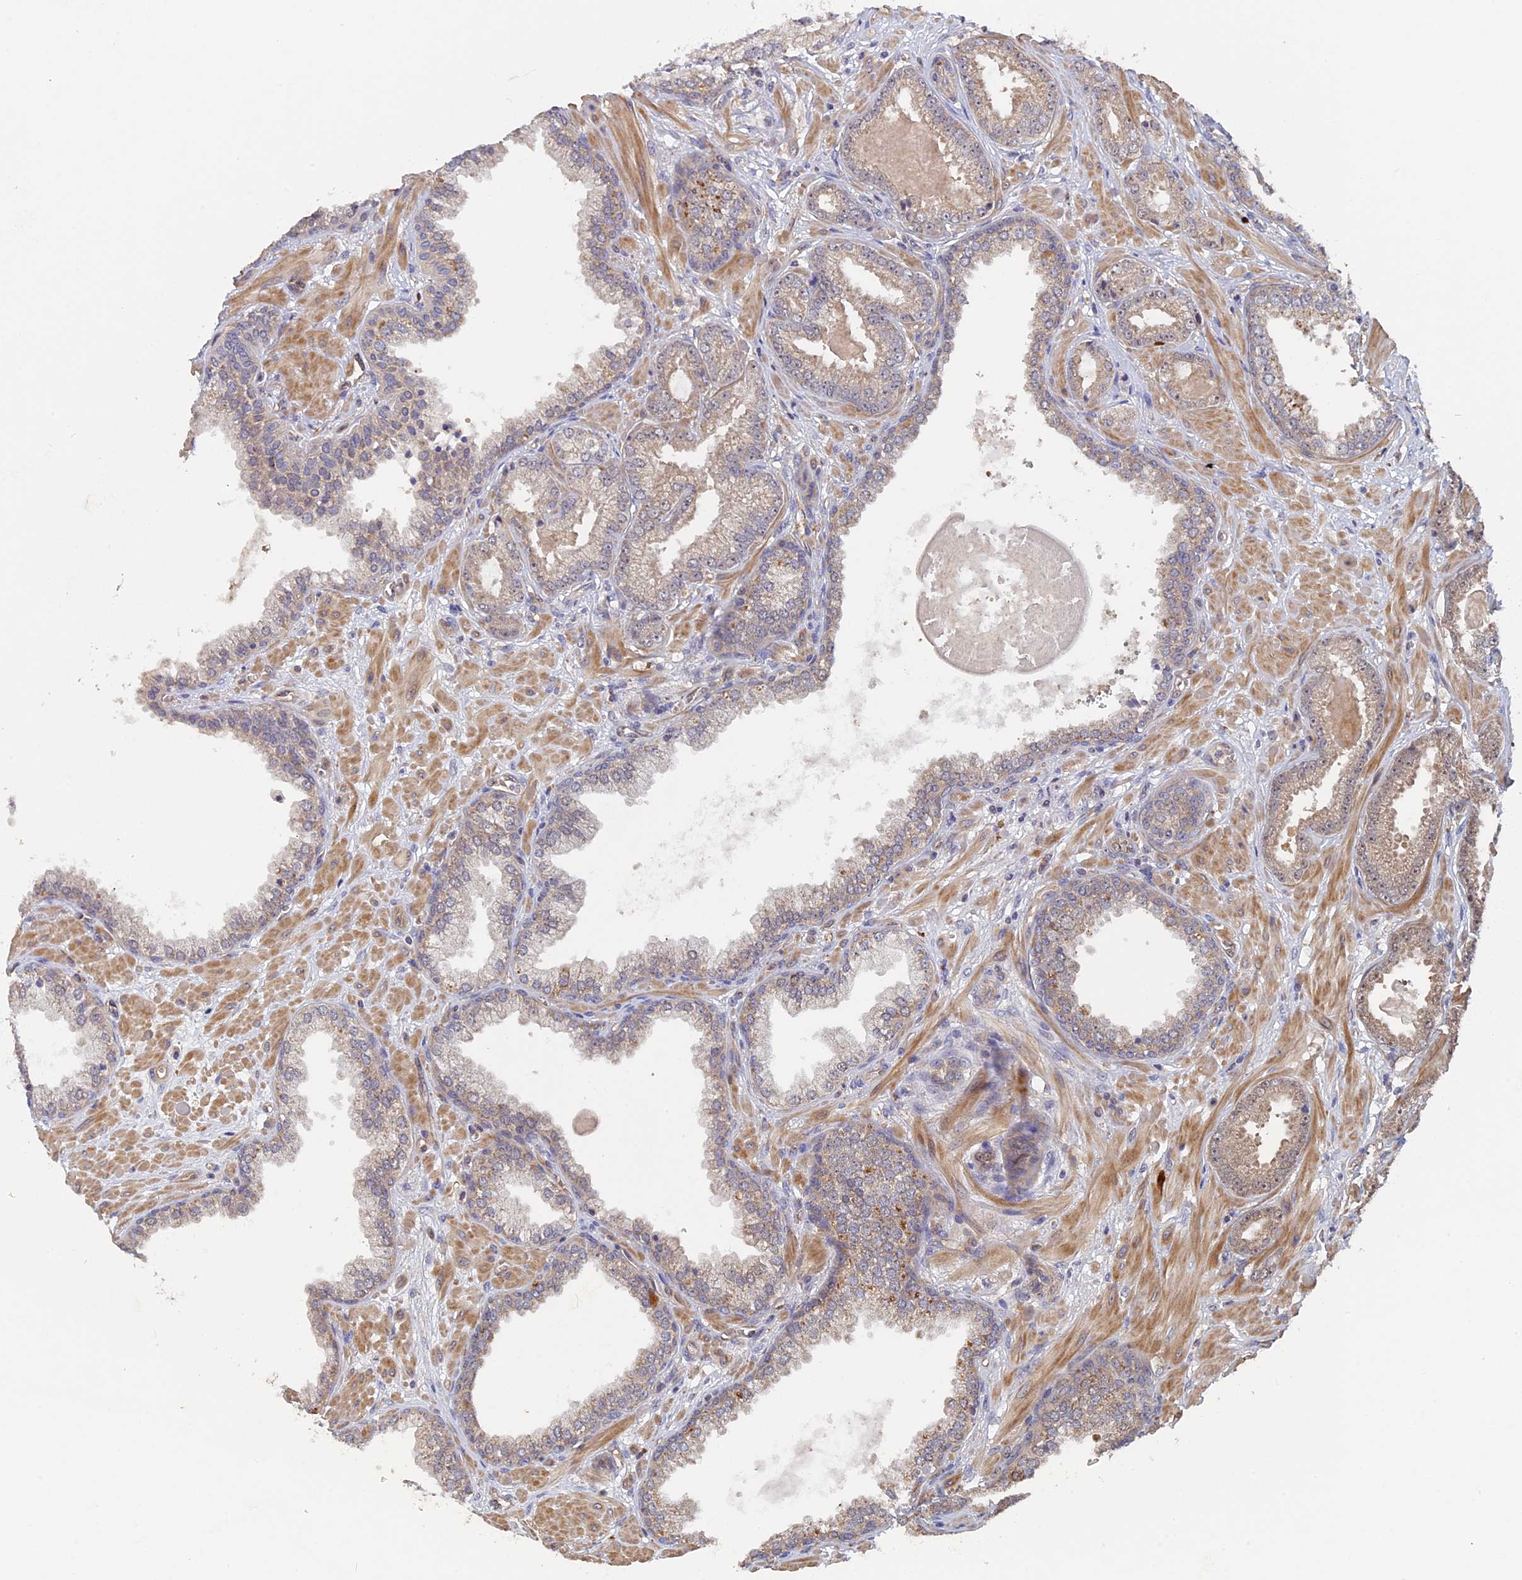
{"staining": {"intensity": "weak", "quantity": "25%-75%", "location": "nuclear"}, "tissue": "prostate cancer", "cell_type": "Tumor cells", "image_type": "cancer", "snomed": [{"axis": "morphology", "description": "Adenocarcinoma, Low grade"}, {"axis": "topography", "description": "Prostate"}], "caption": "Human low-grade adenocarcinoma (prostate) stained with a brown dye demonstrates weak nuclear positive staining in approximately 25%-75% of tumor cells.", "gene": "FAM98C", "patient": {"sex": "male", "age": 64}}